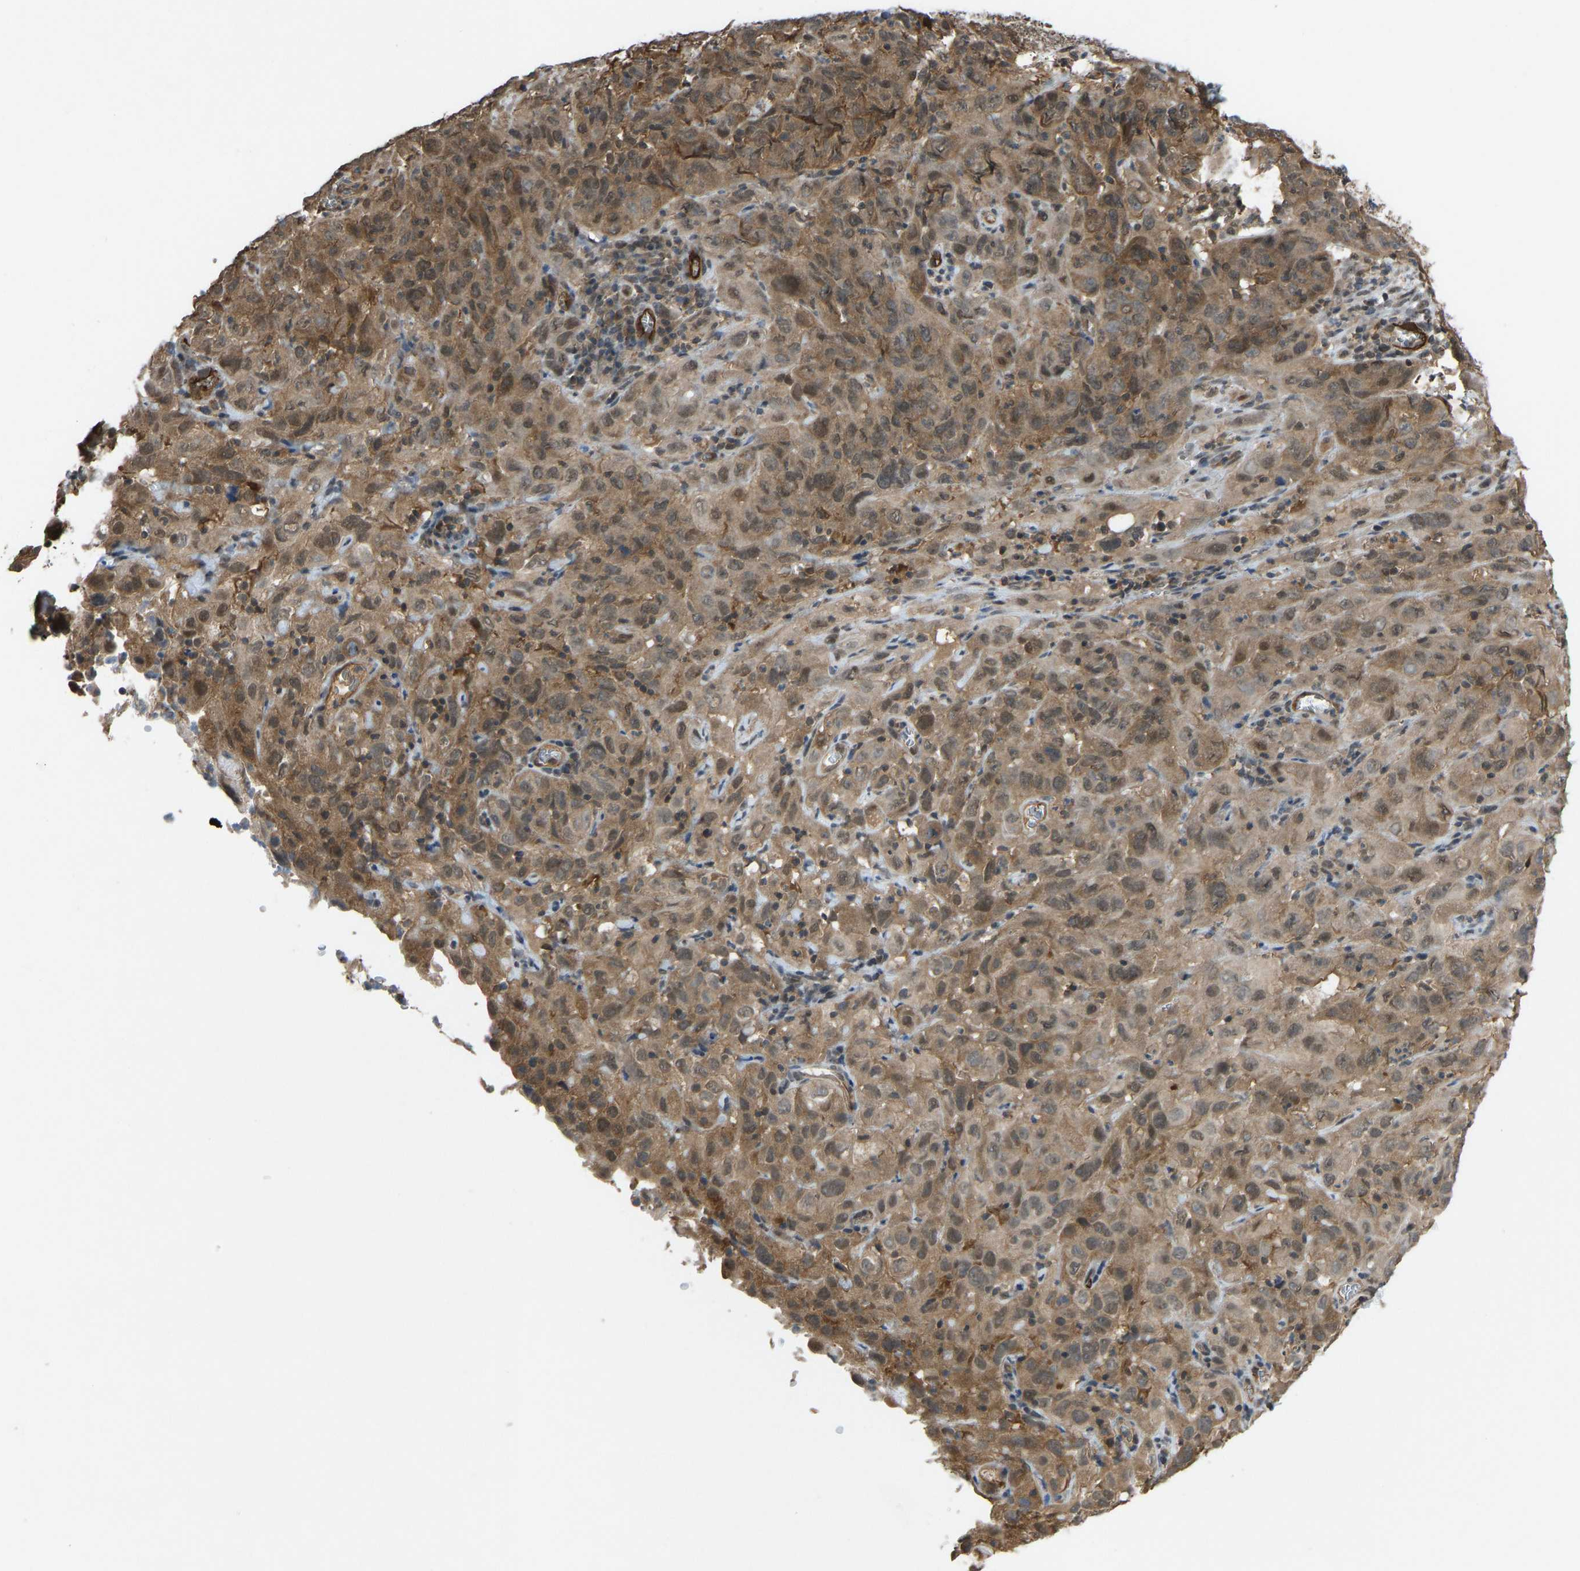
{"staining": {"intensity": "moderate", "quantity": ">75%", "location": "cytoplasmic/membranous,nuclear"}, "tissue": "cervical cancer", "cell_type": "Tumor cells", "image_type": "cancer", "snomed": [{"axis": "morphology", "description": "Squamous cell carcinoma, NOS"}, {"axis": "topography", "description": "Cervix"}], "caption": "Immunohistochemical staining of human squamous cell carcinoma (cervical) exhibits moderate cytoplasmic/membranous and nuclear protein staining in approximately >75% of tumor cells.", "gene": "CCT8", "patient": {"sex": "female", "age": 32}}